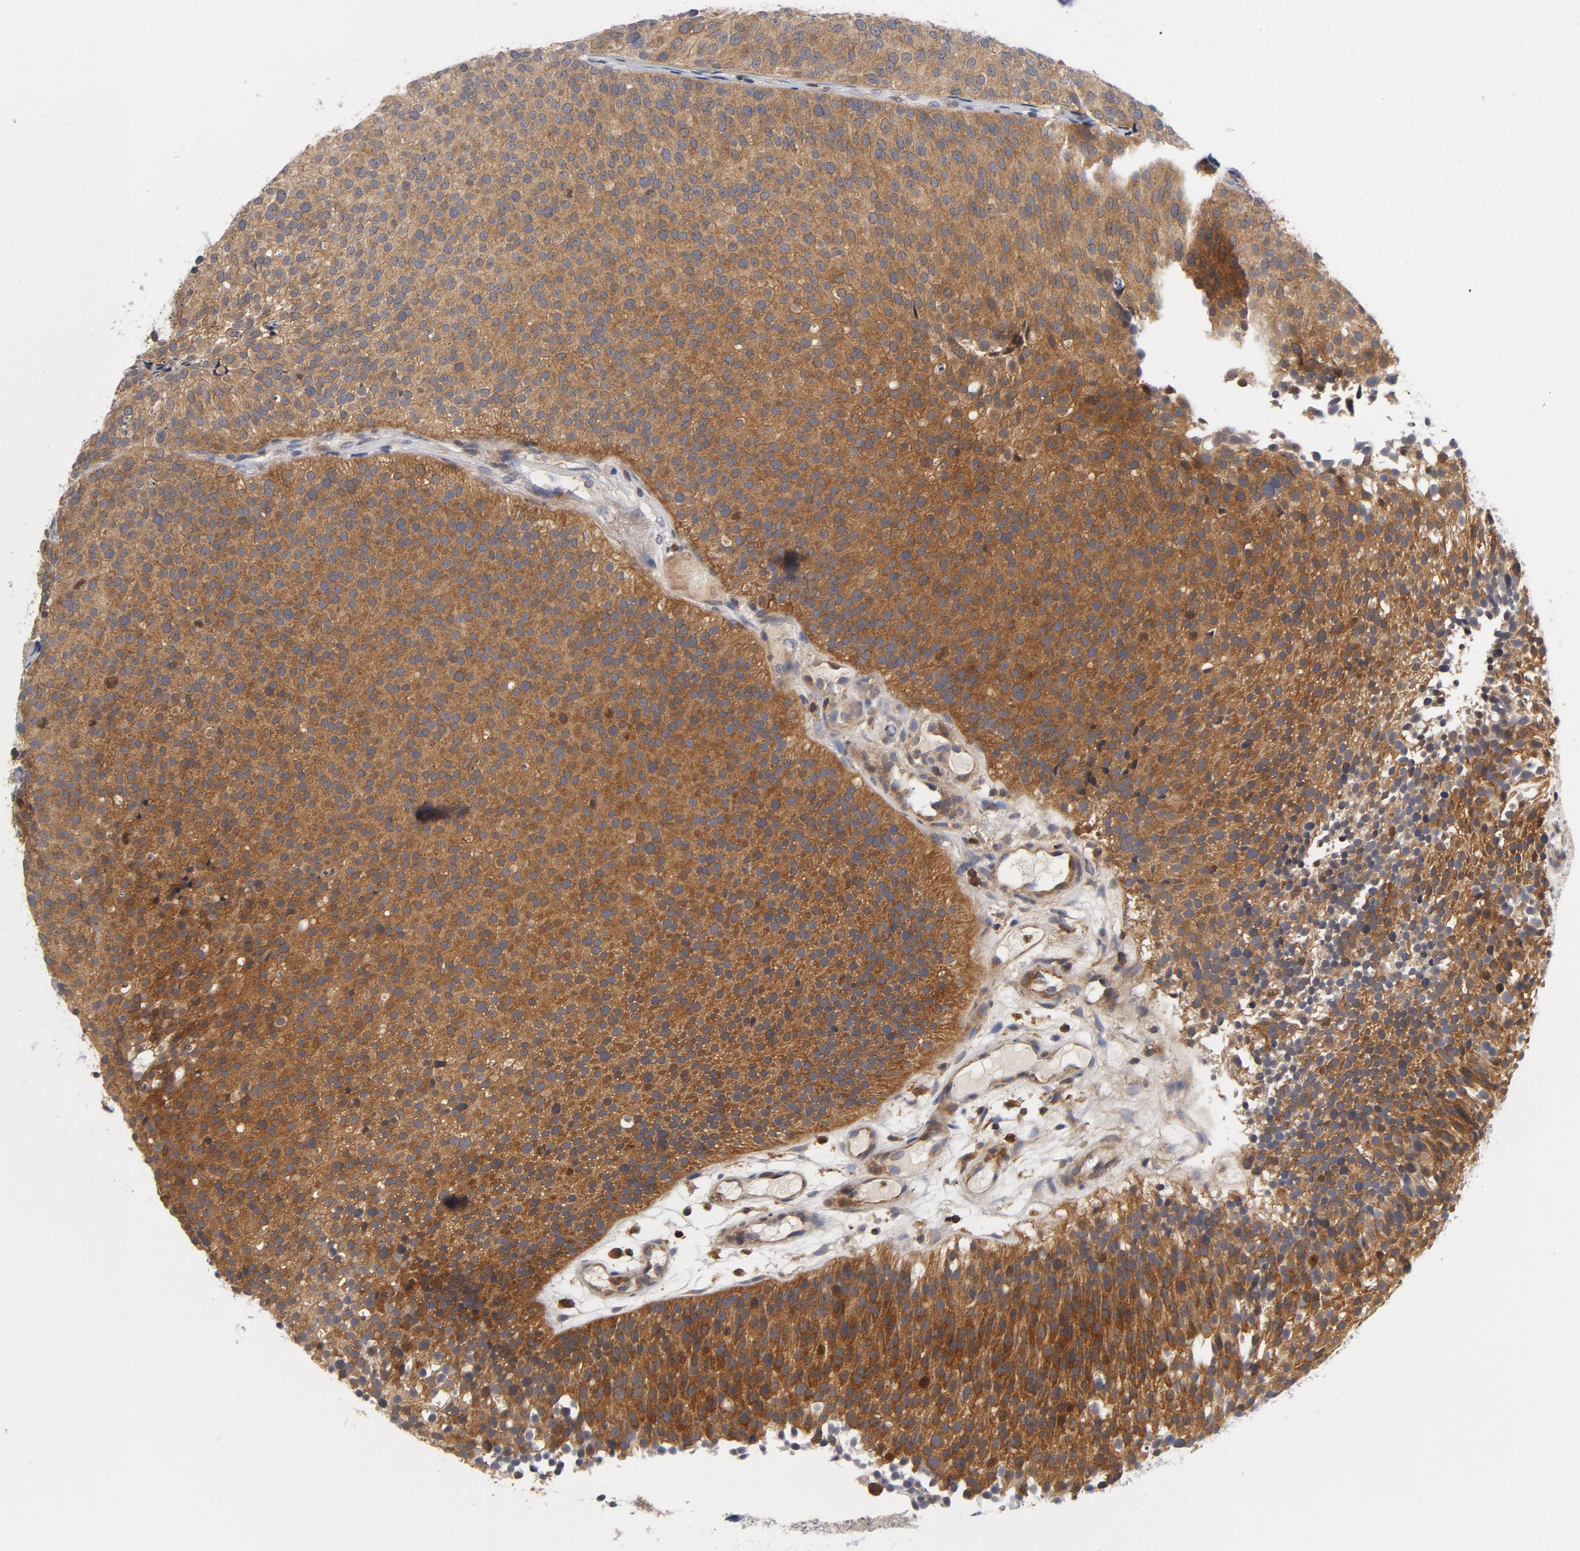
{"staining": {"intensity": "moderate", "quantity": ">75%", "location": "cytoplasmic/membranous"}, "tissue": "urothelial cancer", "cell_type": "Tumor cells", "image_type": "cancer", "snomed": [{"axis": "morphology", "description": "Urothelial carcinoma, Low grade"}, {"axis": "topography", "description": "Urinary bladder"}], "caption": "A micrograph showing moderate cytoplasmic/membranous positivity in about >75% of tumor cells in urothelial cancer, as visualized by brown immunohistochemical staining.", "gene": "TRADD", "patient": {"sex": "male", "age": 85}}